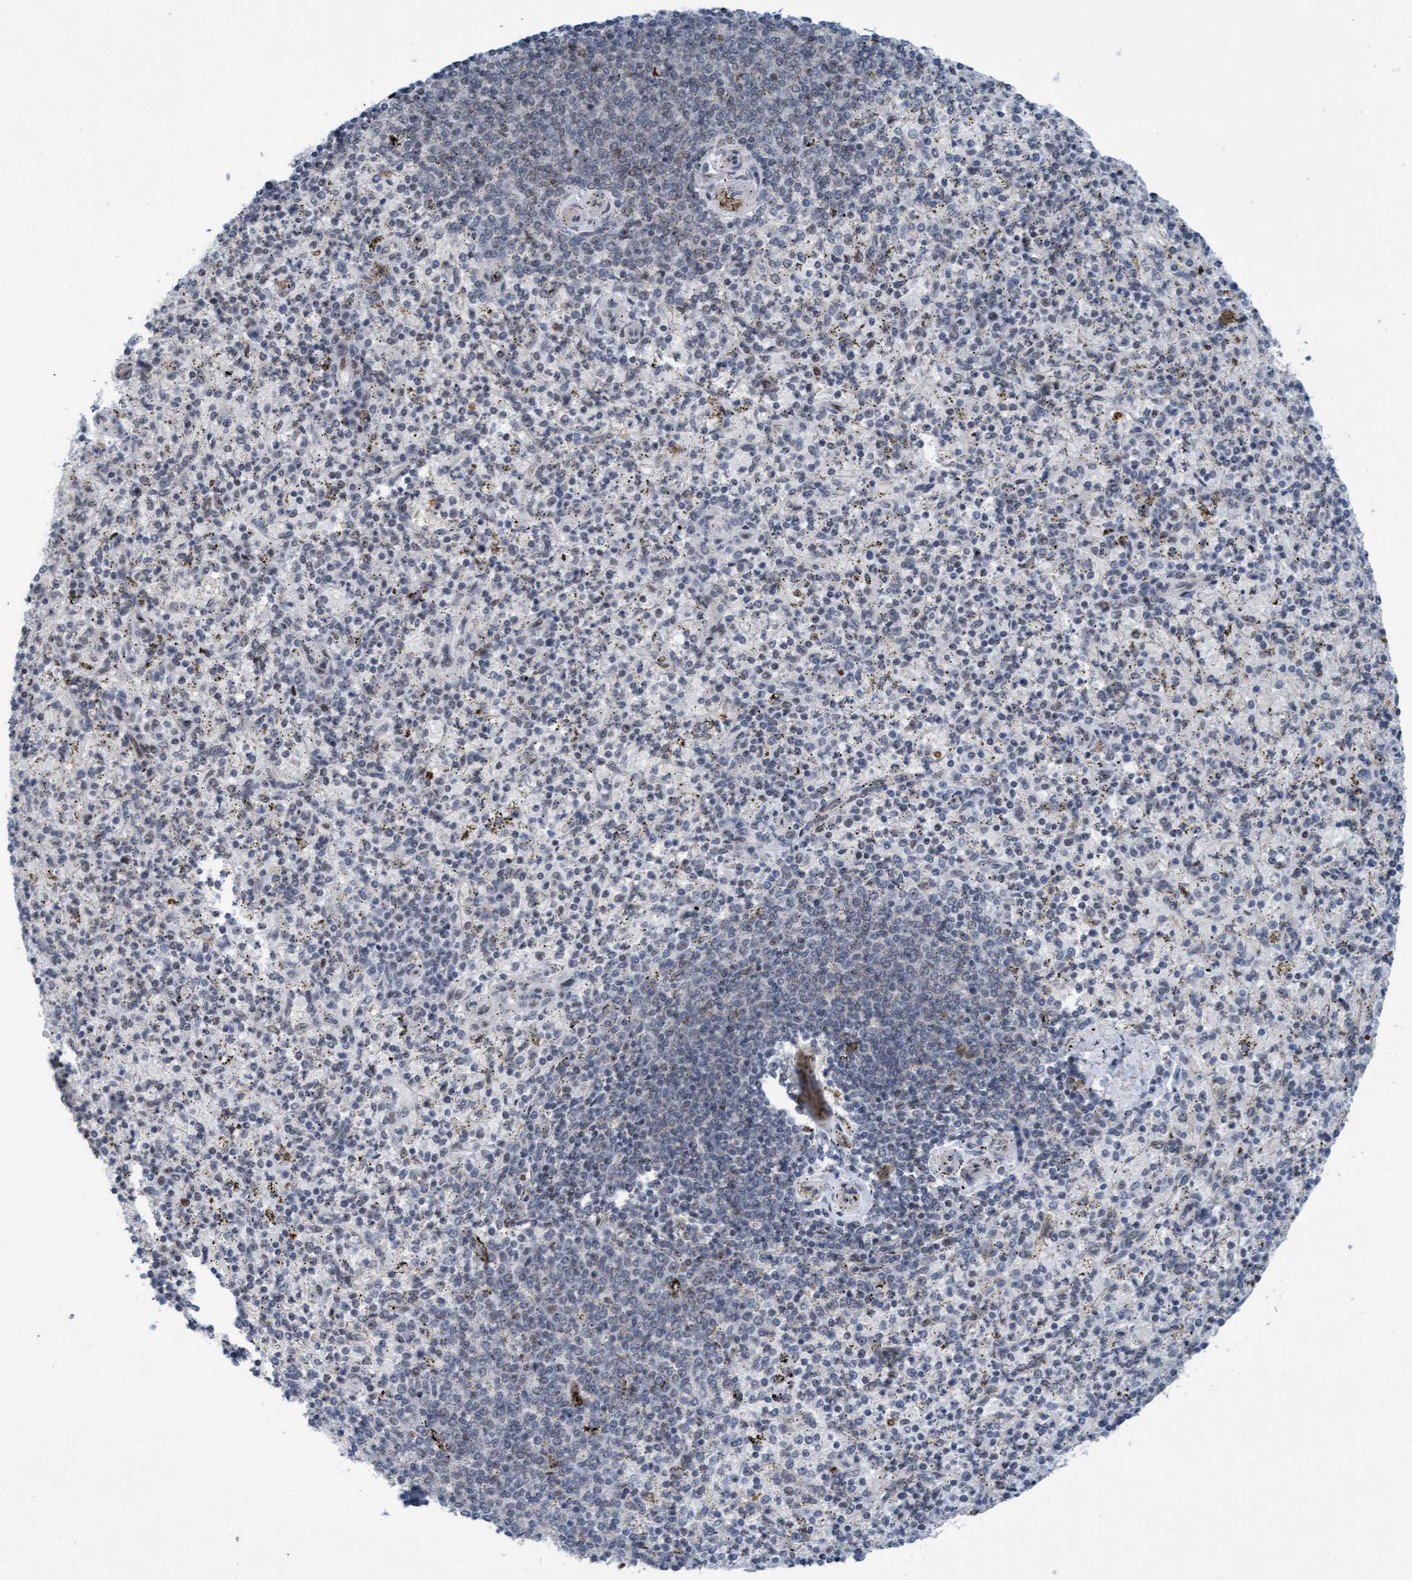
{"staining": {"intensity": "negative", "quantity": "none", "location": "none"}, "tissue": "spleen", "cell_type": "Cells in red pulp", "image_type": "normal", "snomed": [{"axis": "morphology", "description": "Normal tissue, NOS"}, {"axis": "topography", "description": "Spleen"}], "caption": "Immunohistochemical staining of normal spleen demonstrates no significant expression in cells in red pulp. (Stains: DAB IHC with hematoxylin counter stain, Microscopy: brightfield microscopy at high magnification).", "gene": "CWC27", "patient": {"sex": "male", "age": 72}}